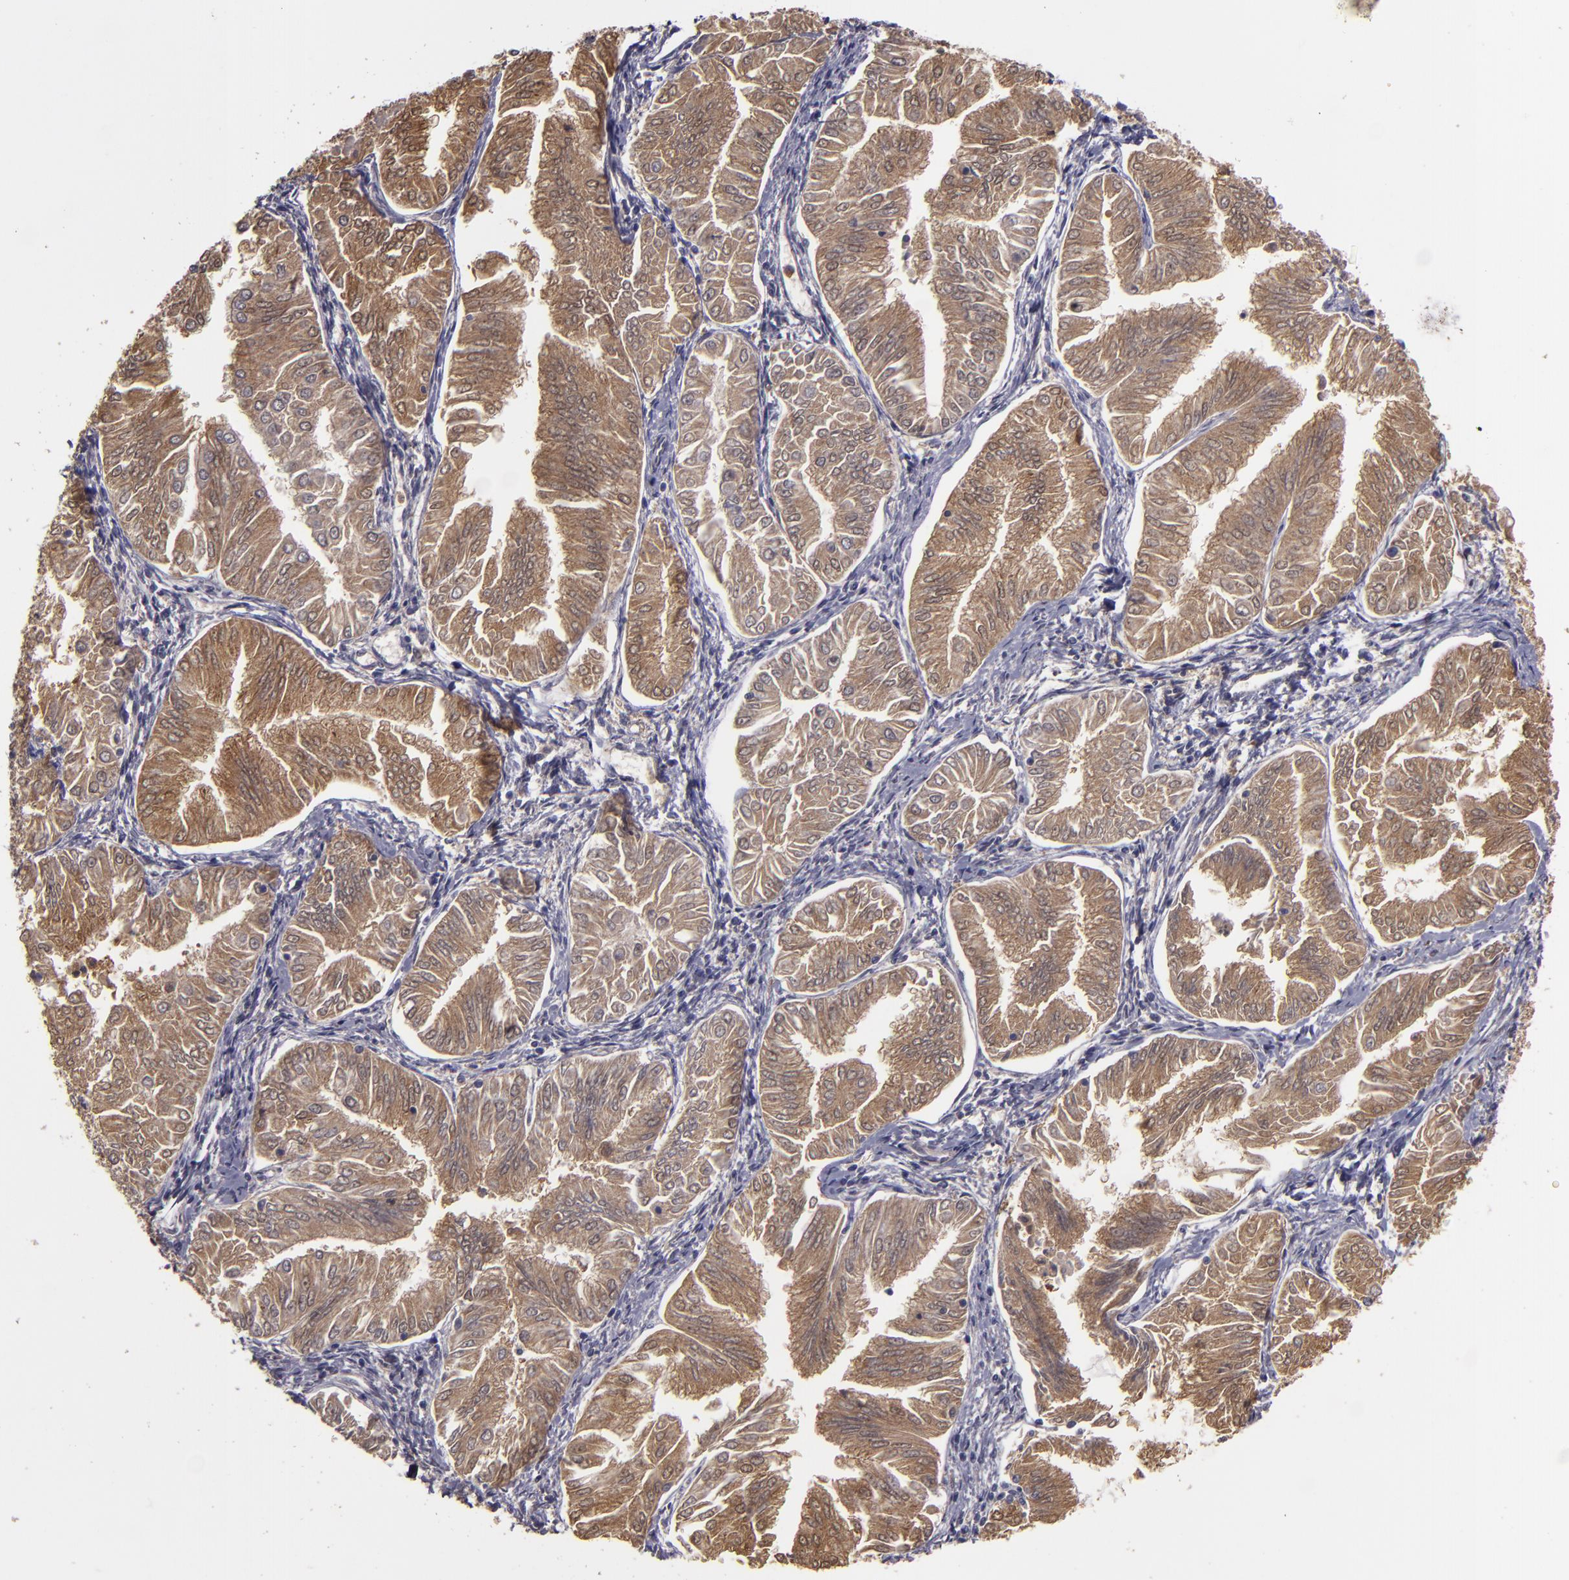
{"staining": {"intensity": "moderate", "quantity": ">75%", "location": "cytoplasmic/membranous"}, "tissue": "endometrial cancer", "cell_type": "Tumor cells", "image_type": "cancer", "snomed": [{"axis": "morphology", "description": "Adenocarcinoma, NOS"}, {"axis": "topography", "description": "Endometrium"}], "caption": "Endometrial cancer (adenocarcinoma) tissue reveals moderate cytoplasmic/membranous expression in about >75% of tumor cells, visualized by immunohistochemistry.", "gene": "FHIT", "patient": {"sex": "female", "age": 53}}